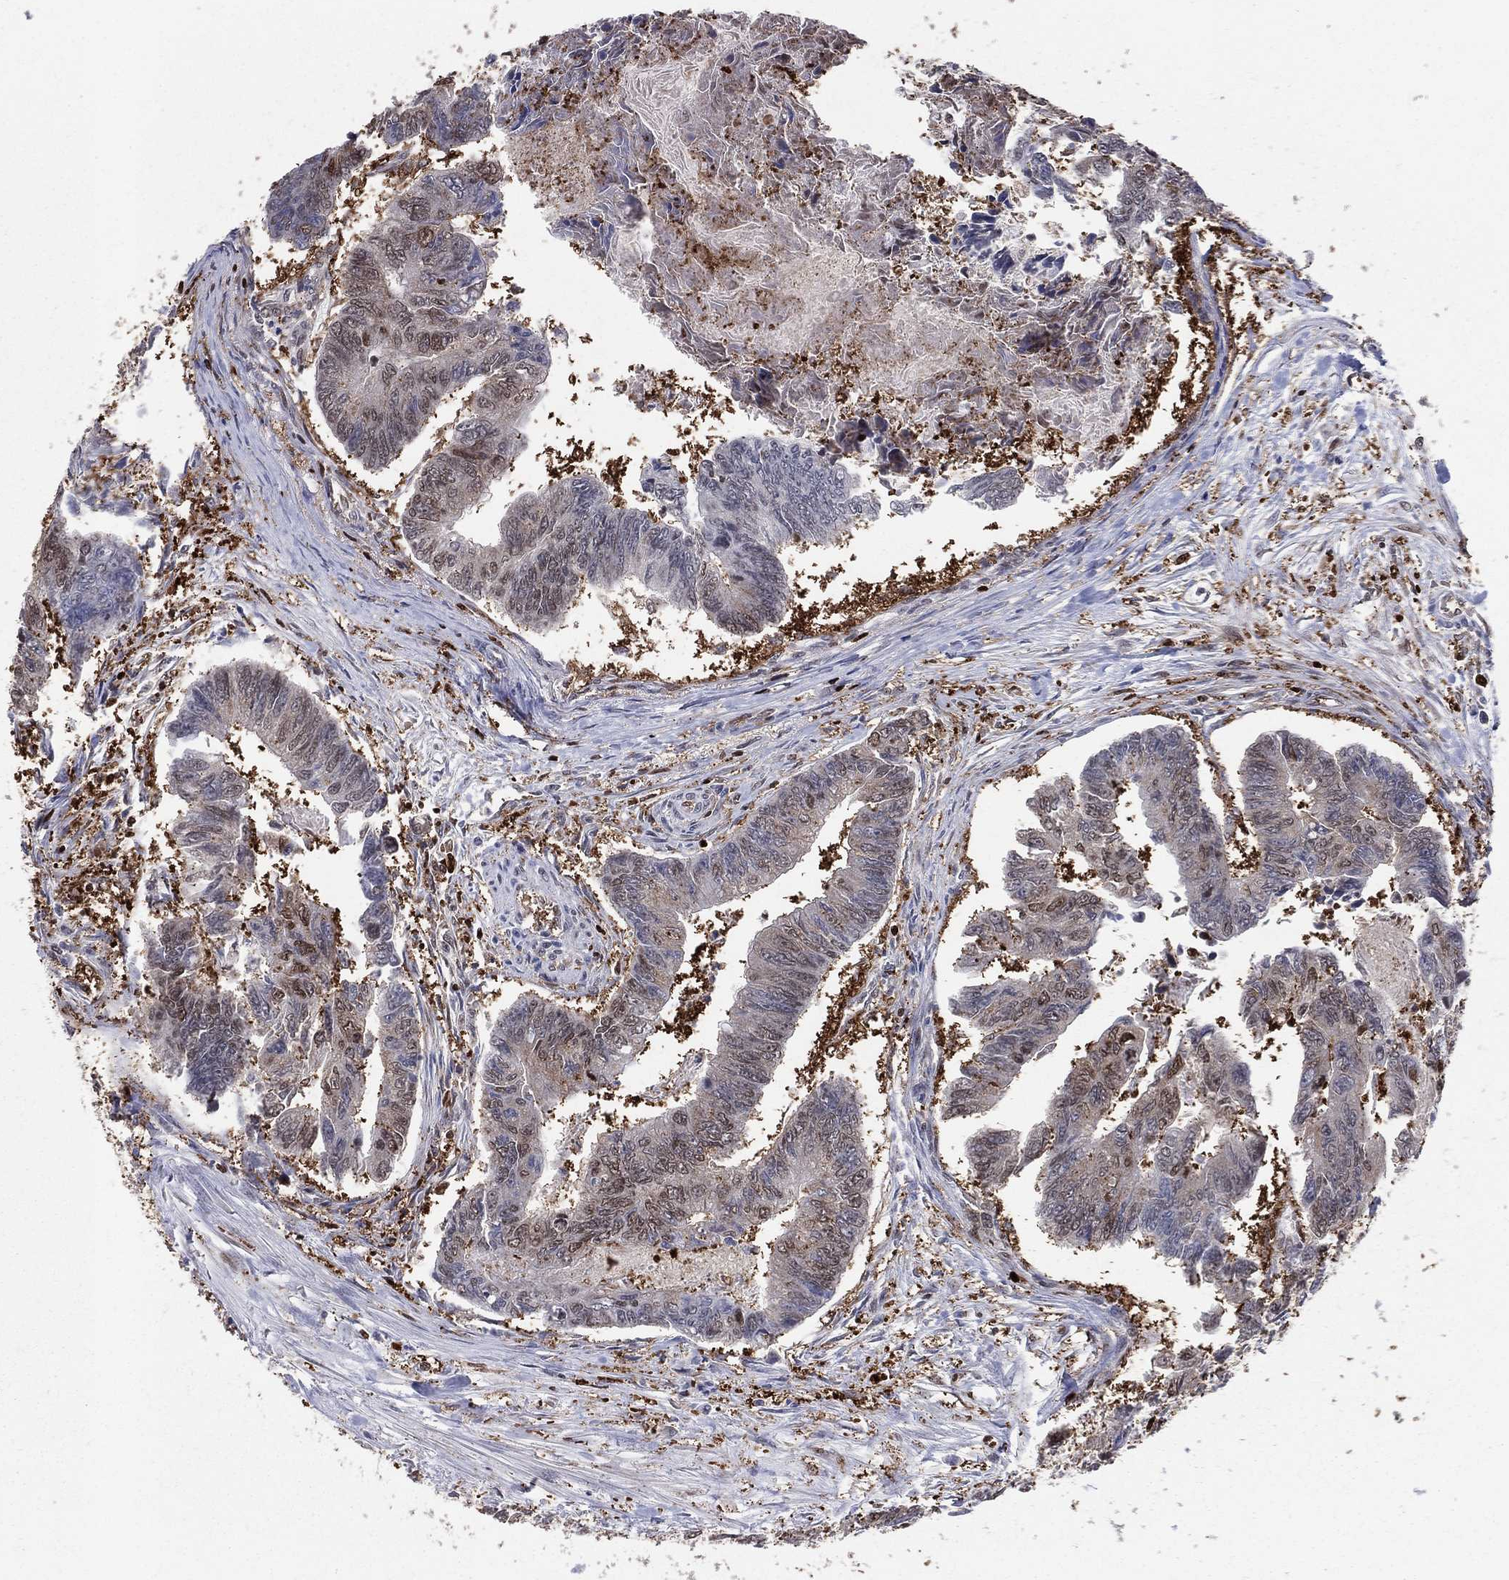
{"staining": {"intensity": "negative", "quantity": "none", "location": "none"}, "tissue": "colorectal cancer", "cell_type": "Tumor cells", "image_type": "cancer", "snomed": [{"axis": "morphology", "description": "Adenocarcinoma, NOS"}, {"axis": "topography", "description": "Colon"}], "caption": "Colorectal cancer (adenocarcinoma) stained for a protein using immunohistochemistry (IHC) reveals no positivity tumor cells.", "gene": "ENO1", "patient": {"sex": "female", "age": 65}}